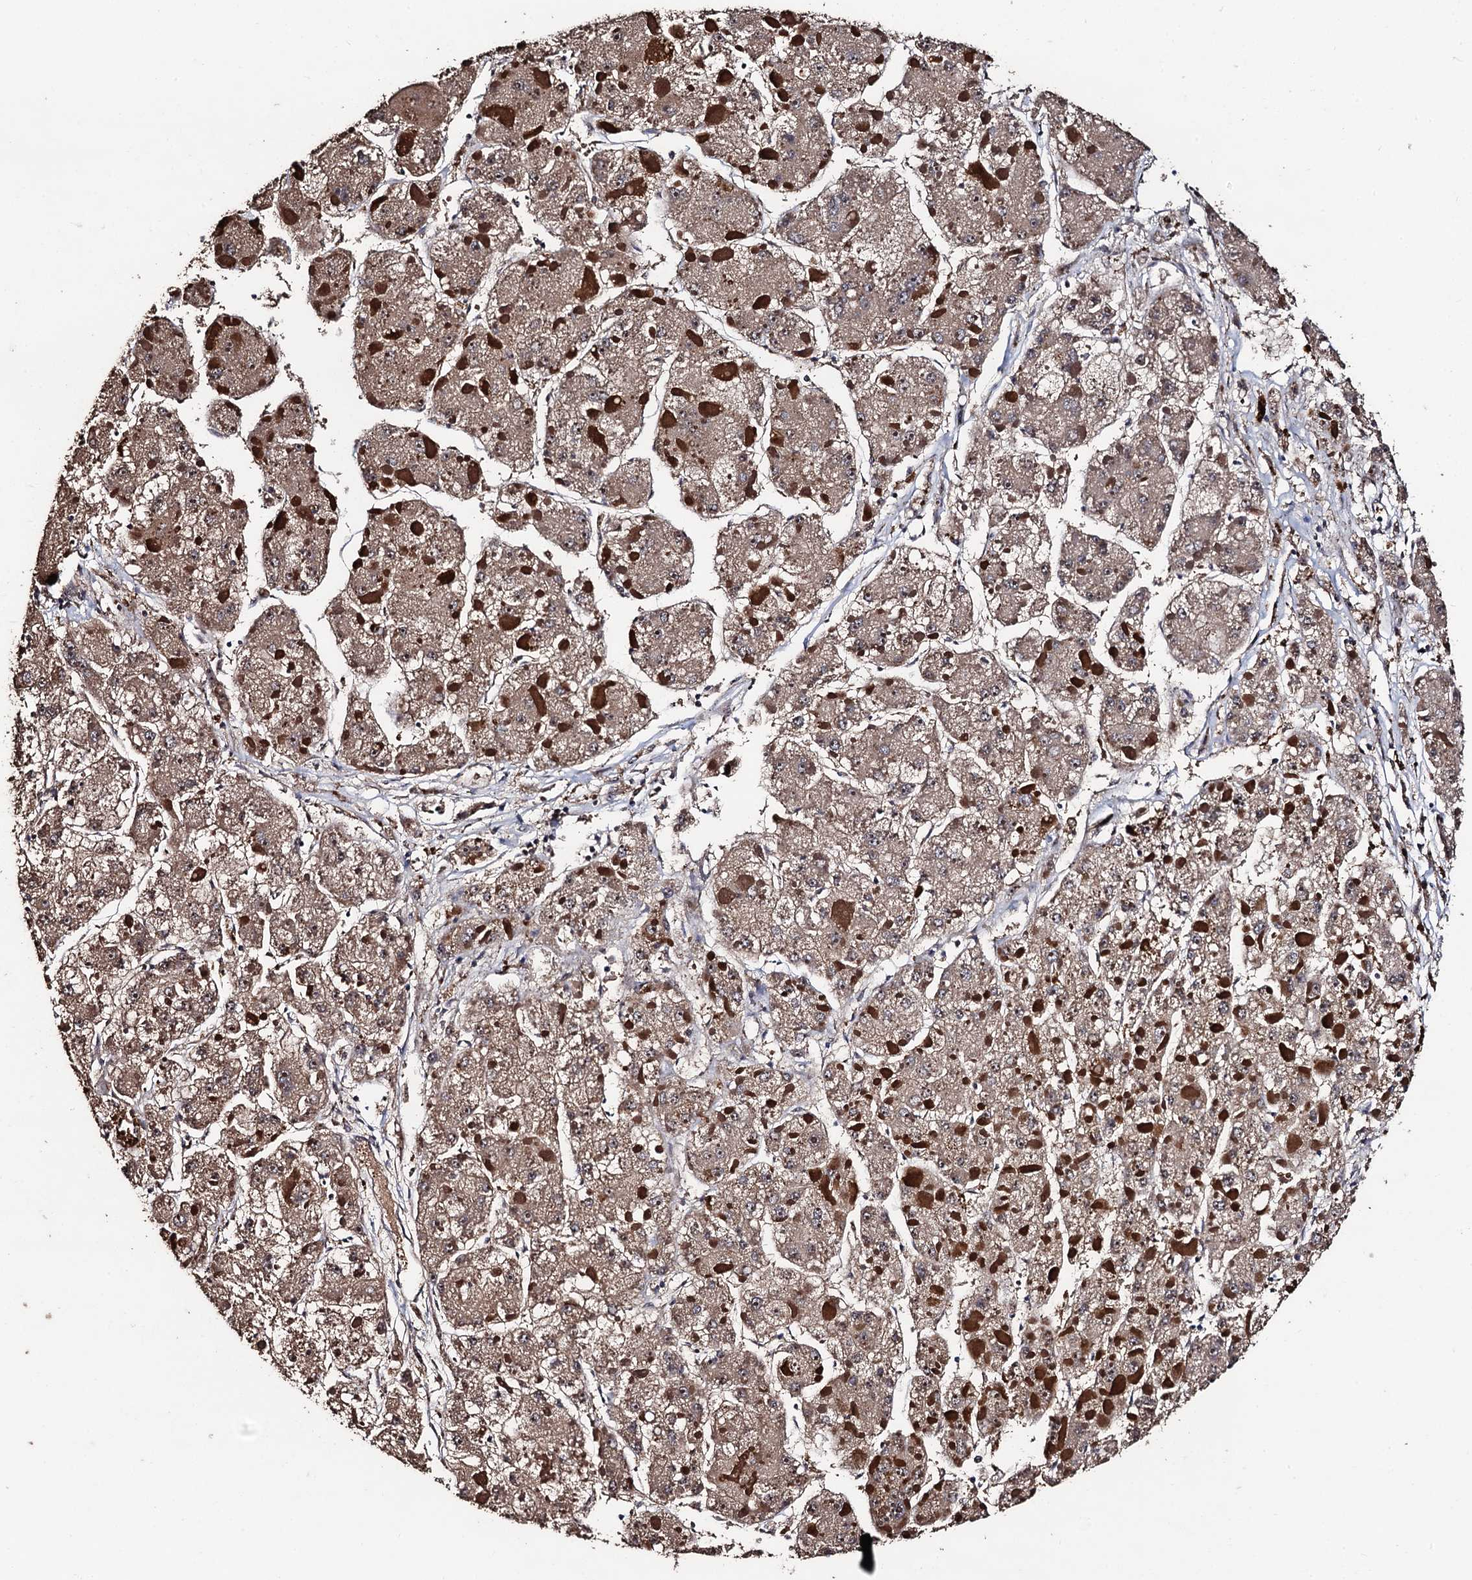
{"staining": {"intensity": "moderate", "quantity": ">75%", "location": "cytoplasmic/membranous"}, "tissue": "liver cancer", "cell_type": "Tumor cells", "image_type": "cancer", "snomed": [{"axis": "morphology", "description": "Carcinoma, Hepatocellular, NOS"}, {"axis": "topography", "description": "Liver"}], "caption": "Hepatocellular carcinoma (liver) stained with a brown dye shows moderate cytoplasmic/membranous positive positivity in approximately >75% of tumor cells.", "gene": "PPTC7", "patient": {"sex": "female", "age": 73}}